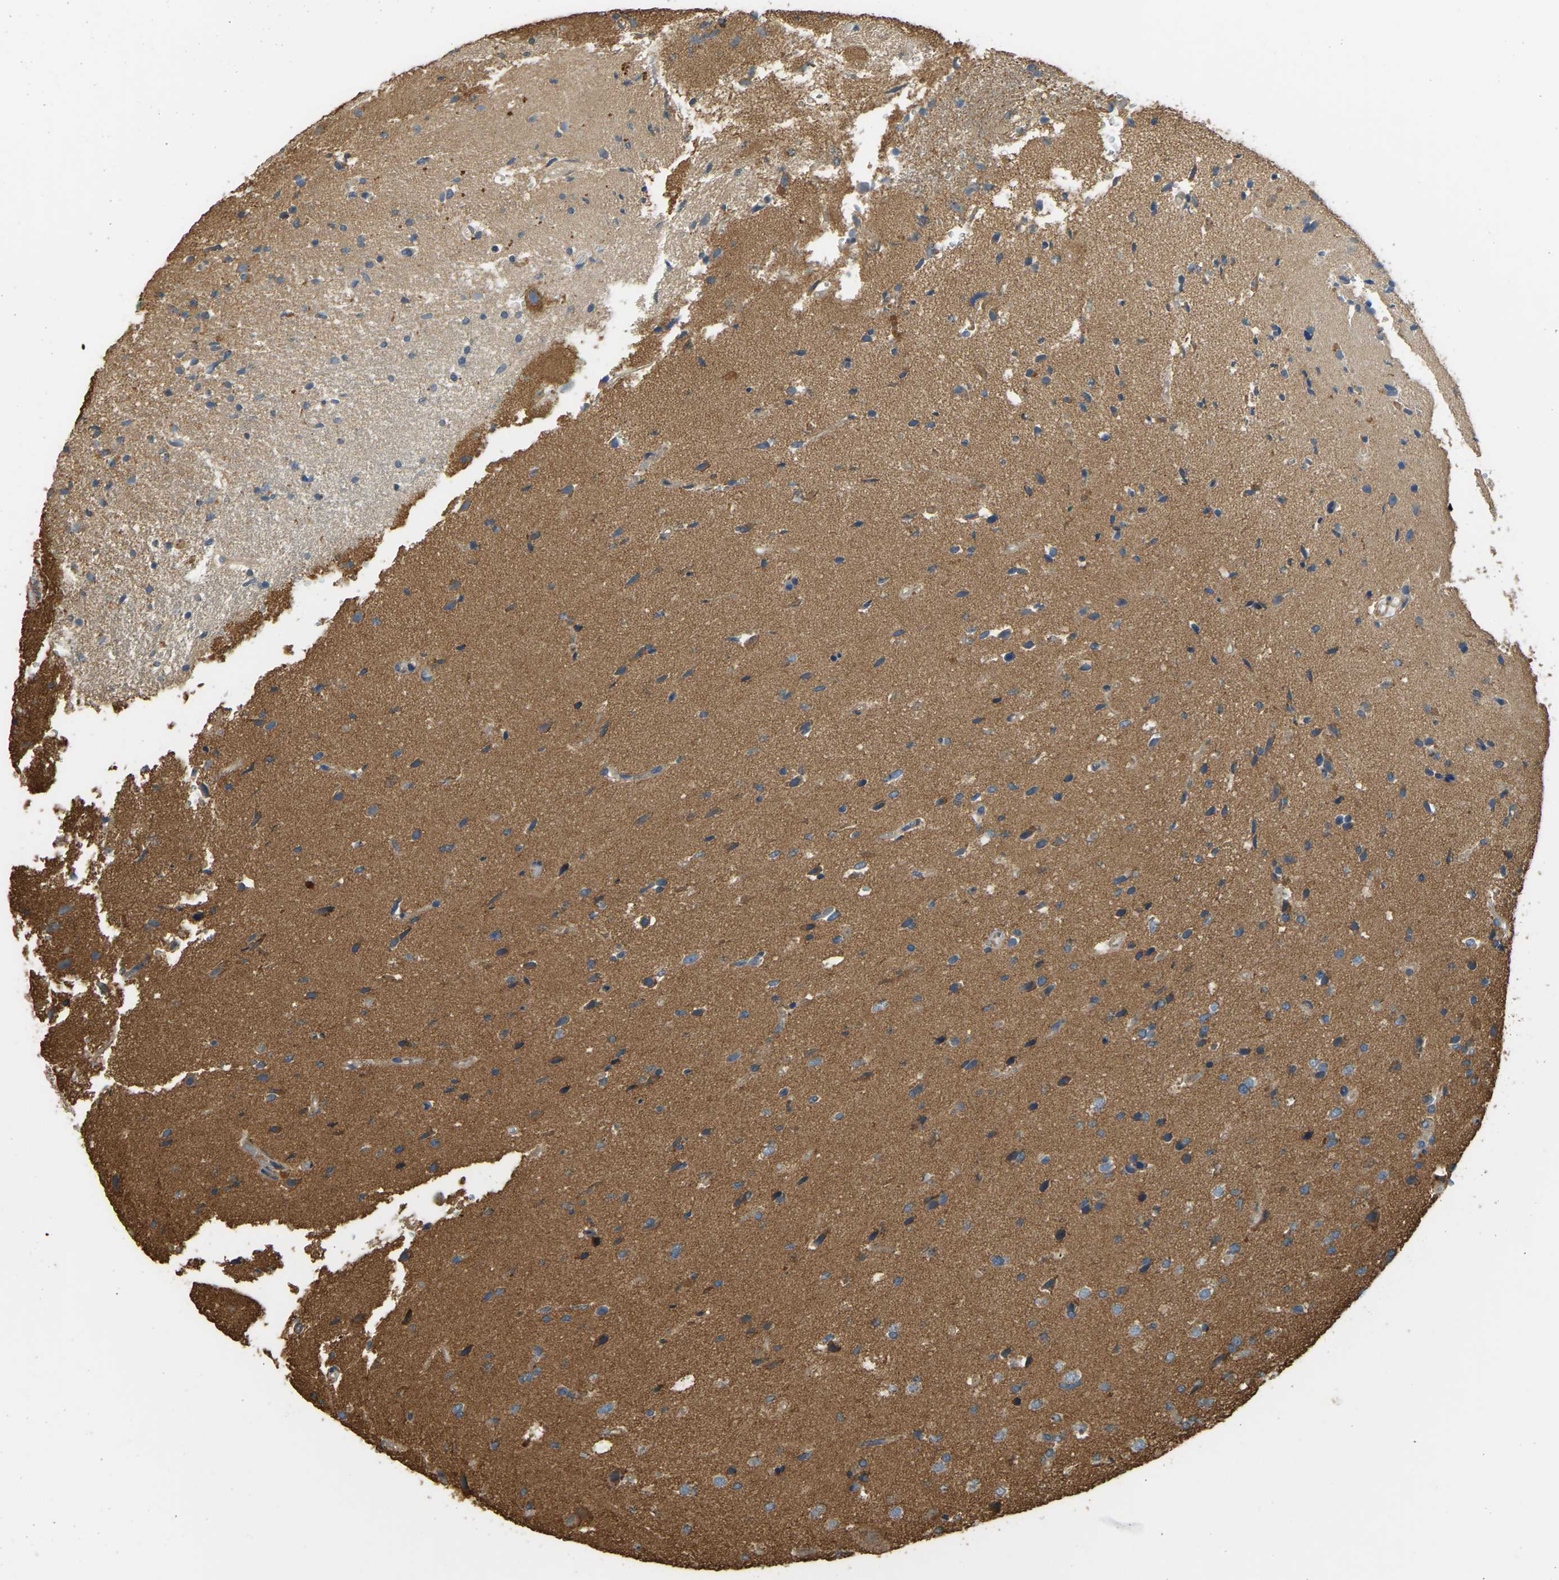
{"staining": {"intensity": "moderate", "quantity": "25%-75%", "location": "cytoplasmic/membranous"}, "tissue": "glioma", "cell_type": "Tumor cells", "image_type": "cancer", "snomed": [{"axis": "morphology", "description": "Glioma, malignant, High grade"}, {"axis": "topography", "description": "Brain"}], "caption": "A medium amount of moderate cytoplasmic/membranous expression is identified in approximately 25%-75% of tumor cells in malignant glioma (high-grade) tissue.", "gene": "GNG2", "patient": {"sex": "male", "age": 33}}